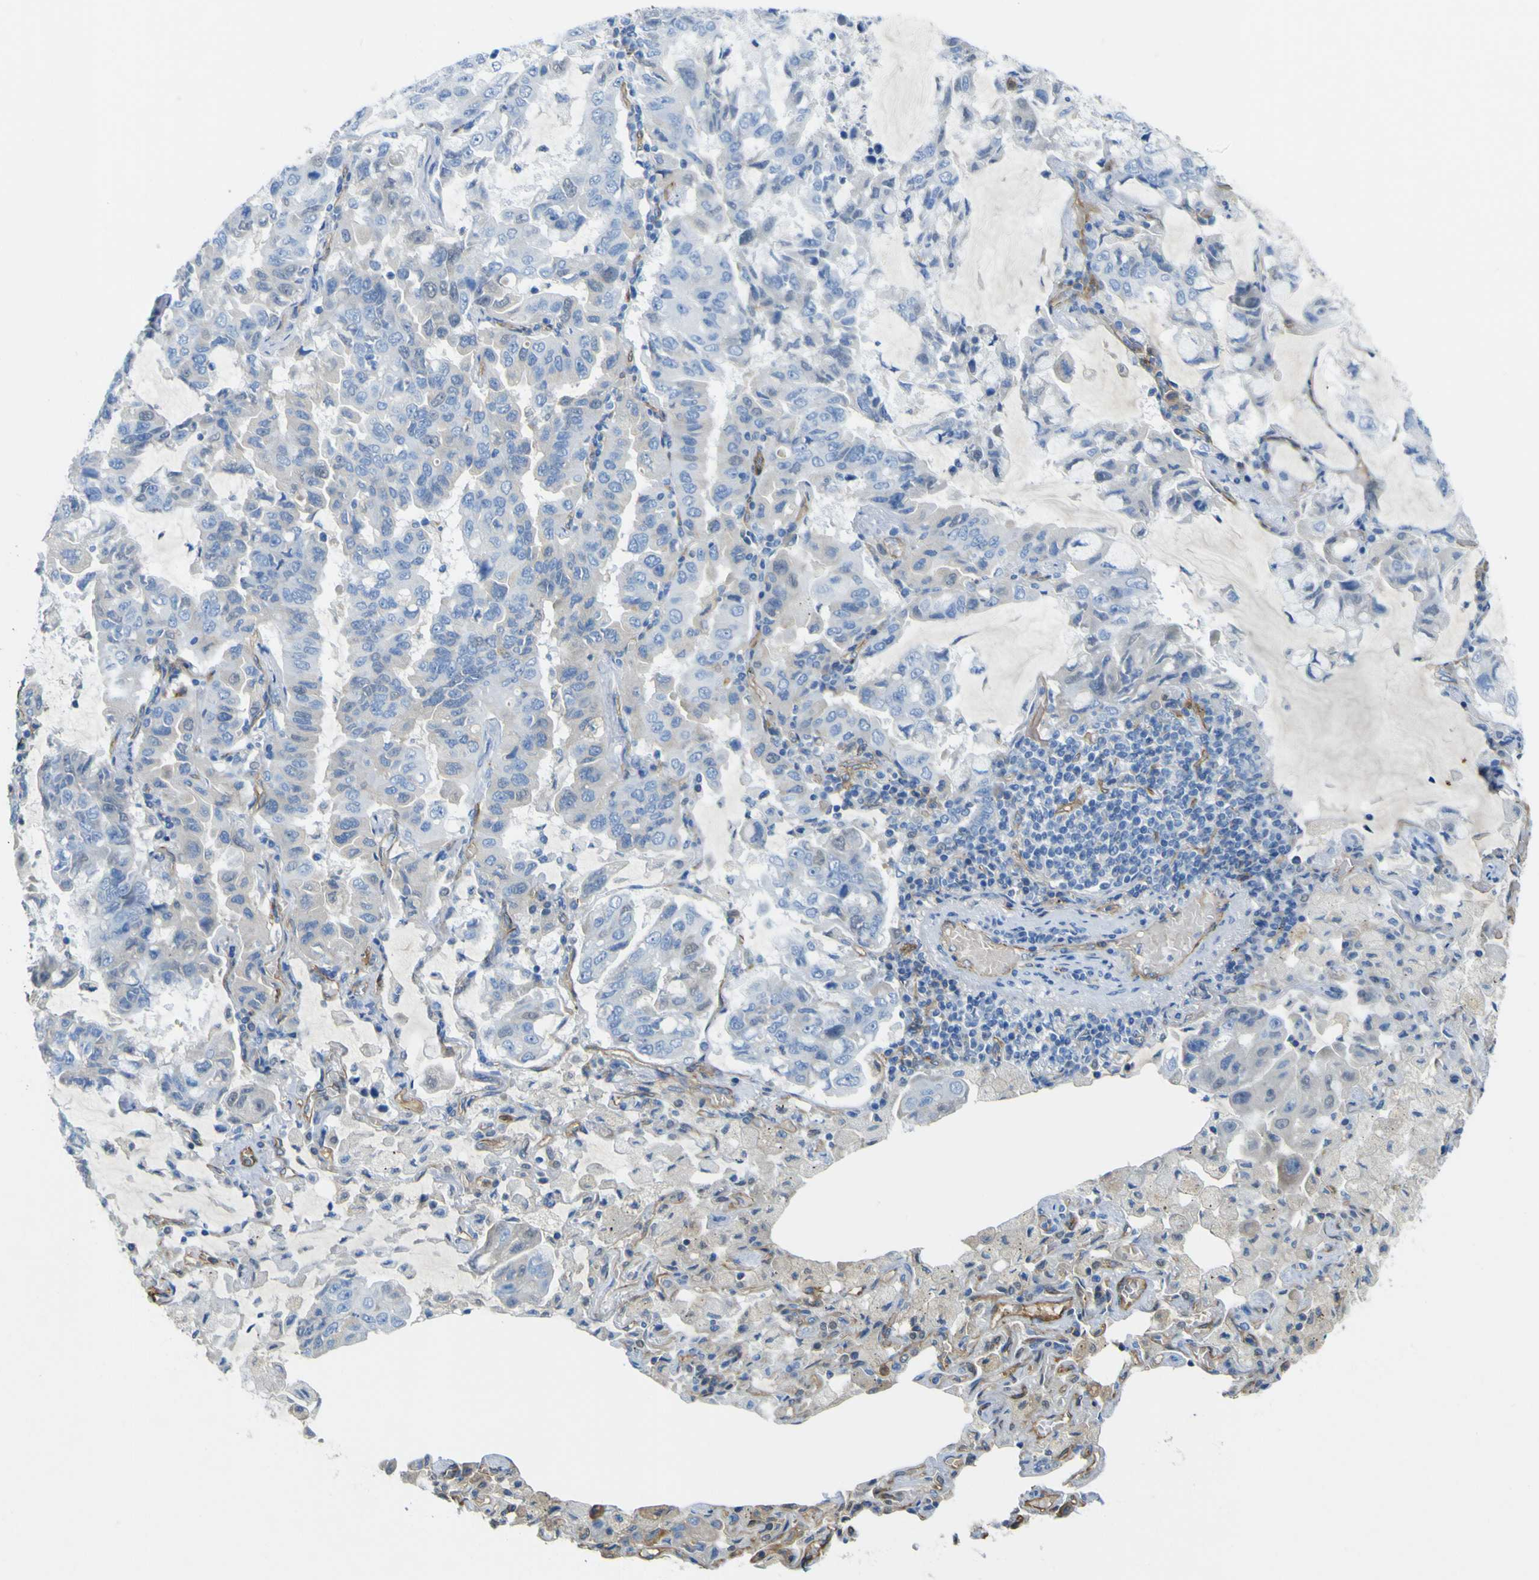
{"staining": {"intensity": "negative", "quantity": "none", "location": "none"}, "tissue": "lung cancer", "cell_type": "Tumor cells", "image_type": "cancer", "snomed": [{"axis": "morphology", "description": "Adenocarcinoma, NOS"}, {"axis": "topography", "description": "Lung"}], "caption": "An image of adenocarcinoma (lung) stained for a protein reveals no brown staining in tumor cells.", "gene": "CD93", "patient": {"sex": "male", "age": 64}}